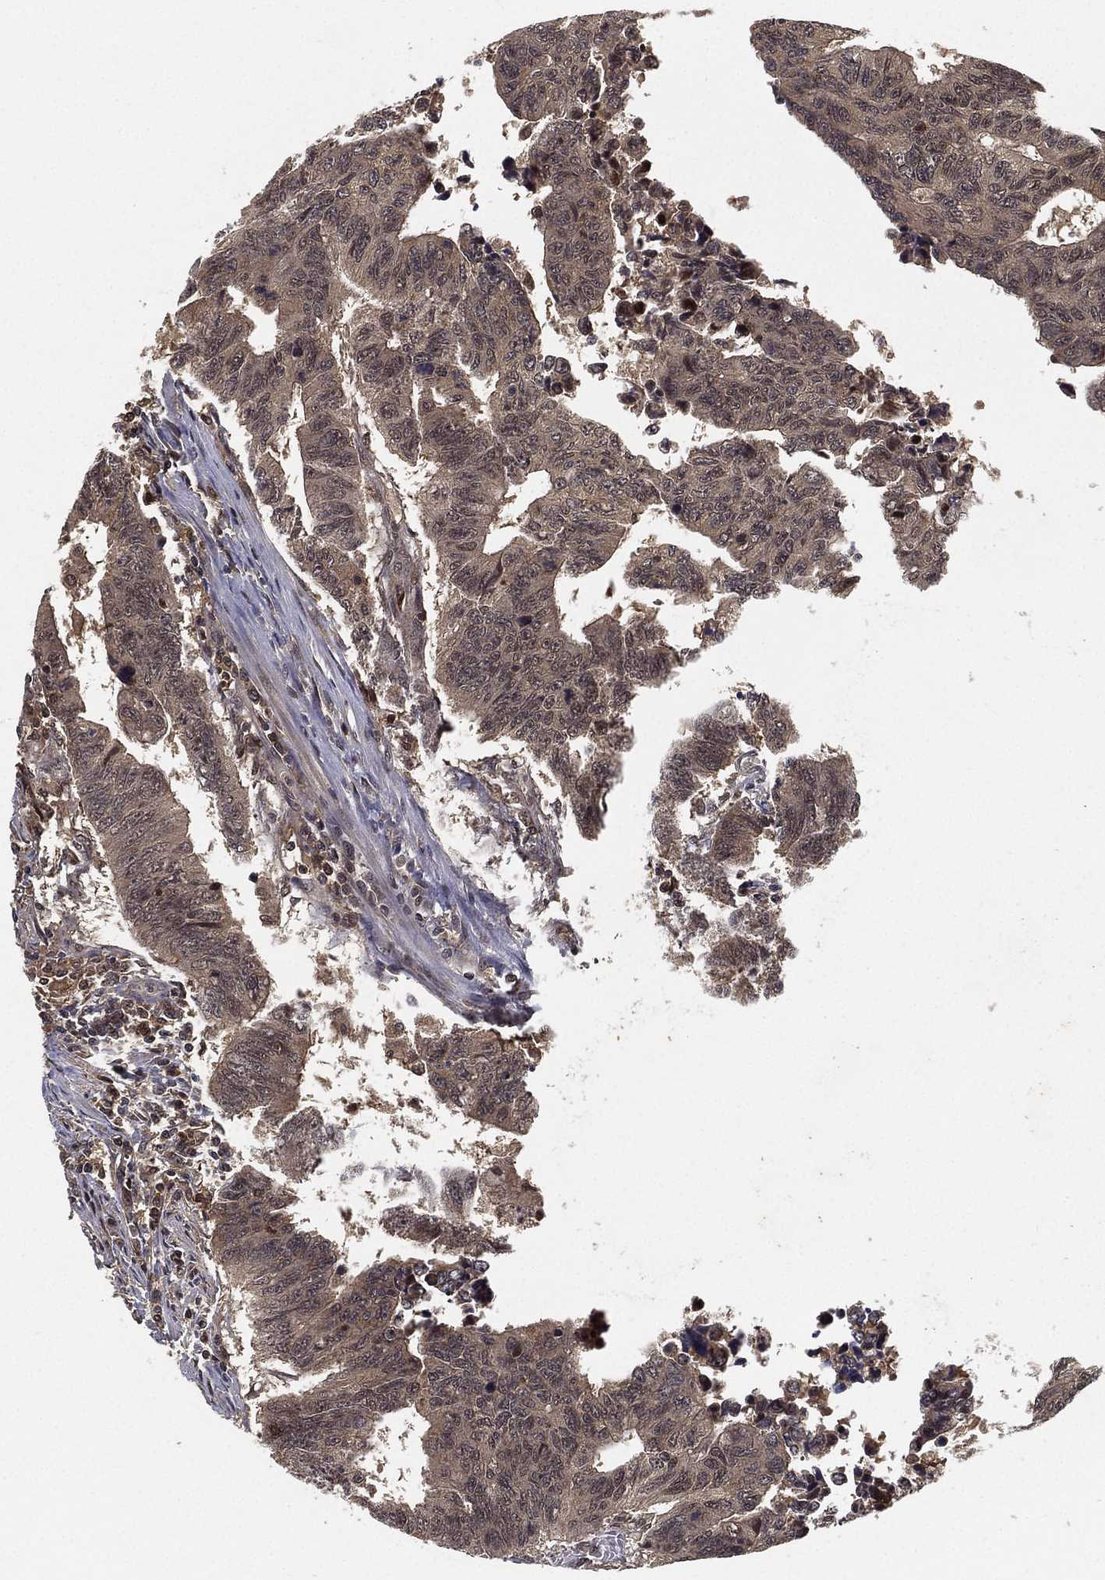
{"staining": {"intensity": "negative", "quantity": "none", "location": "none"}, "tissue": "colorectal cancer", "cell_type": "Tumor cells", "image_type": "cancer", "snomed": [{"axis": "morphology", "description": "Adenocarcinoma, NOS"}, {"axis": "topography", "description": "Rectum"}], "caption": "The micrograph demonstrates no staining of tumor cells in colorectal cancer.", "gene": "CFAP251", "patient": {"sex": "female", "age": 85}}